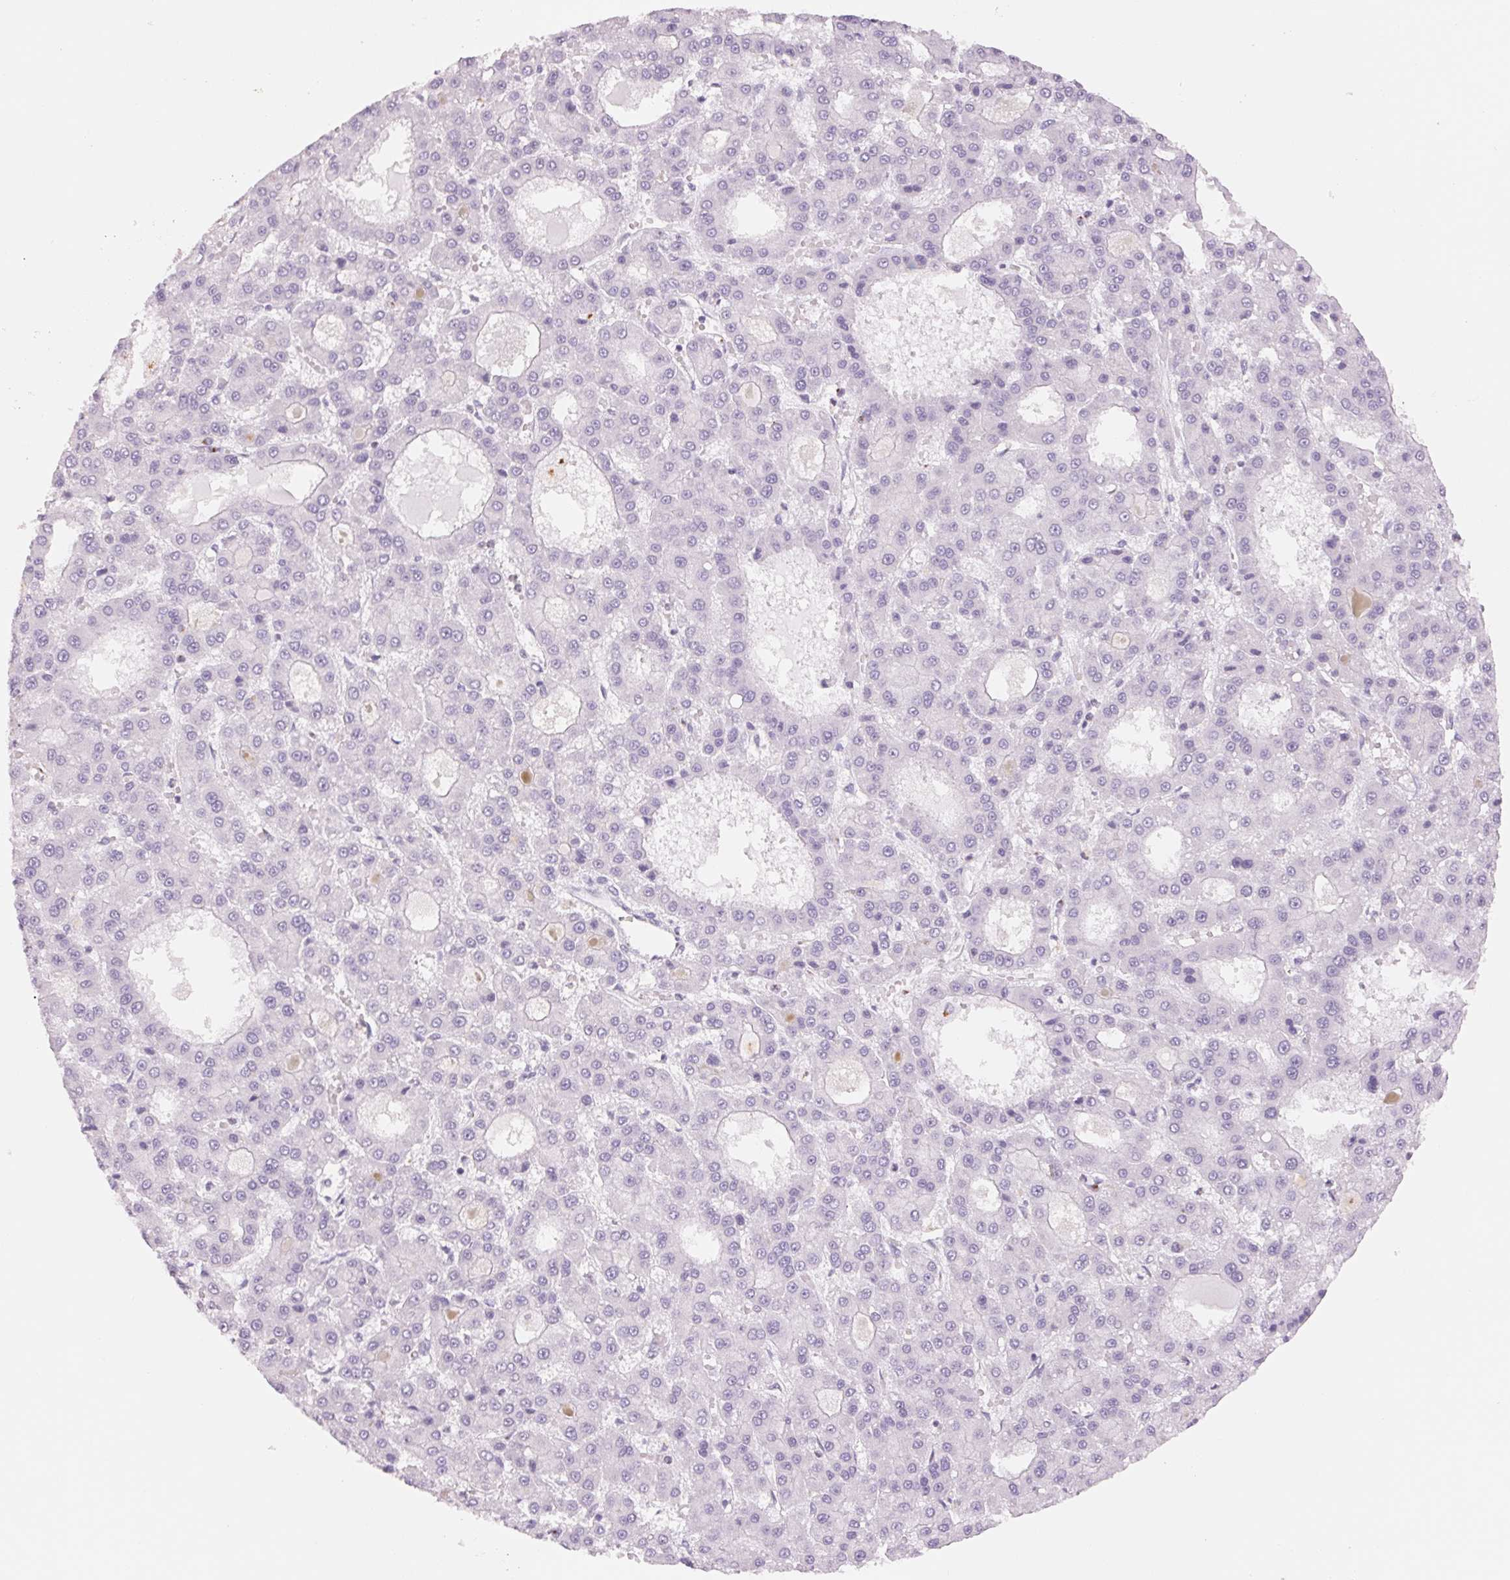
{"staining": {"intensity": "negative", "quantity": "none", "location": "none"}, "tissue": "liver cancer", "cell_type": "Tumor cells", "image_type": "cancer", "snomed": [{"axis": "morphology", "description": "Carcinoma, Hepatocellular, NOS"}, {"axis": "topography", "description": "Liver"}], "caption": "Histopathology image shows no protein staining in tumor cells of liver cancer tissue. (DAB immunohistochemistry (IHC) with hematoxylin counter stain).", "gene": "GALNT7", "patient": {"sex": "male", "age": 70}}